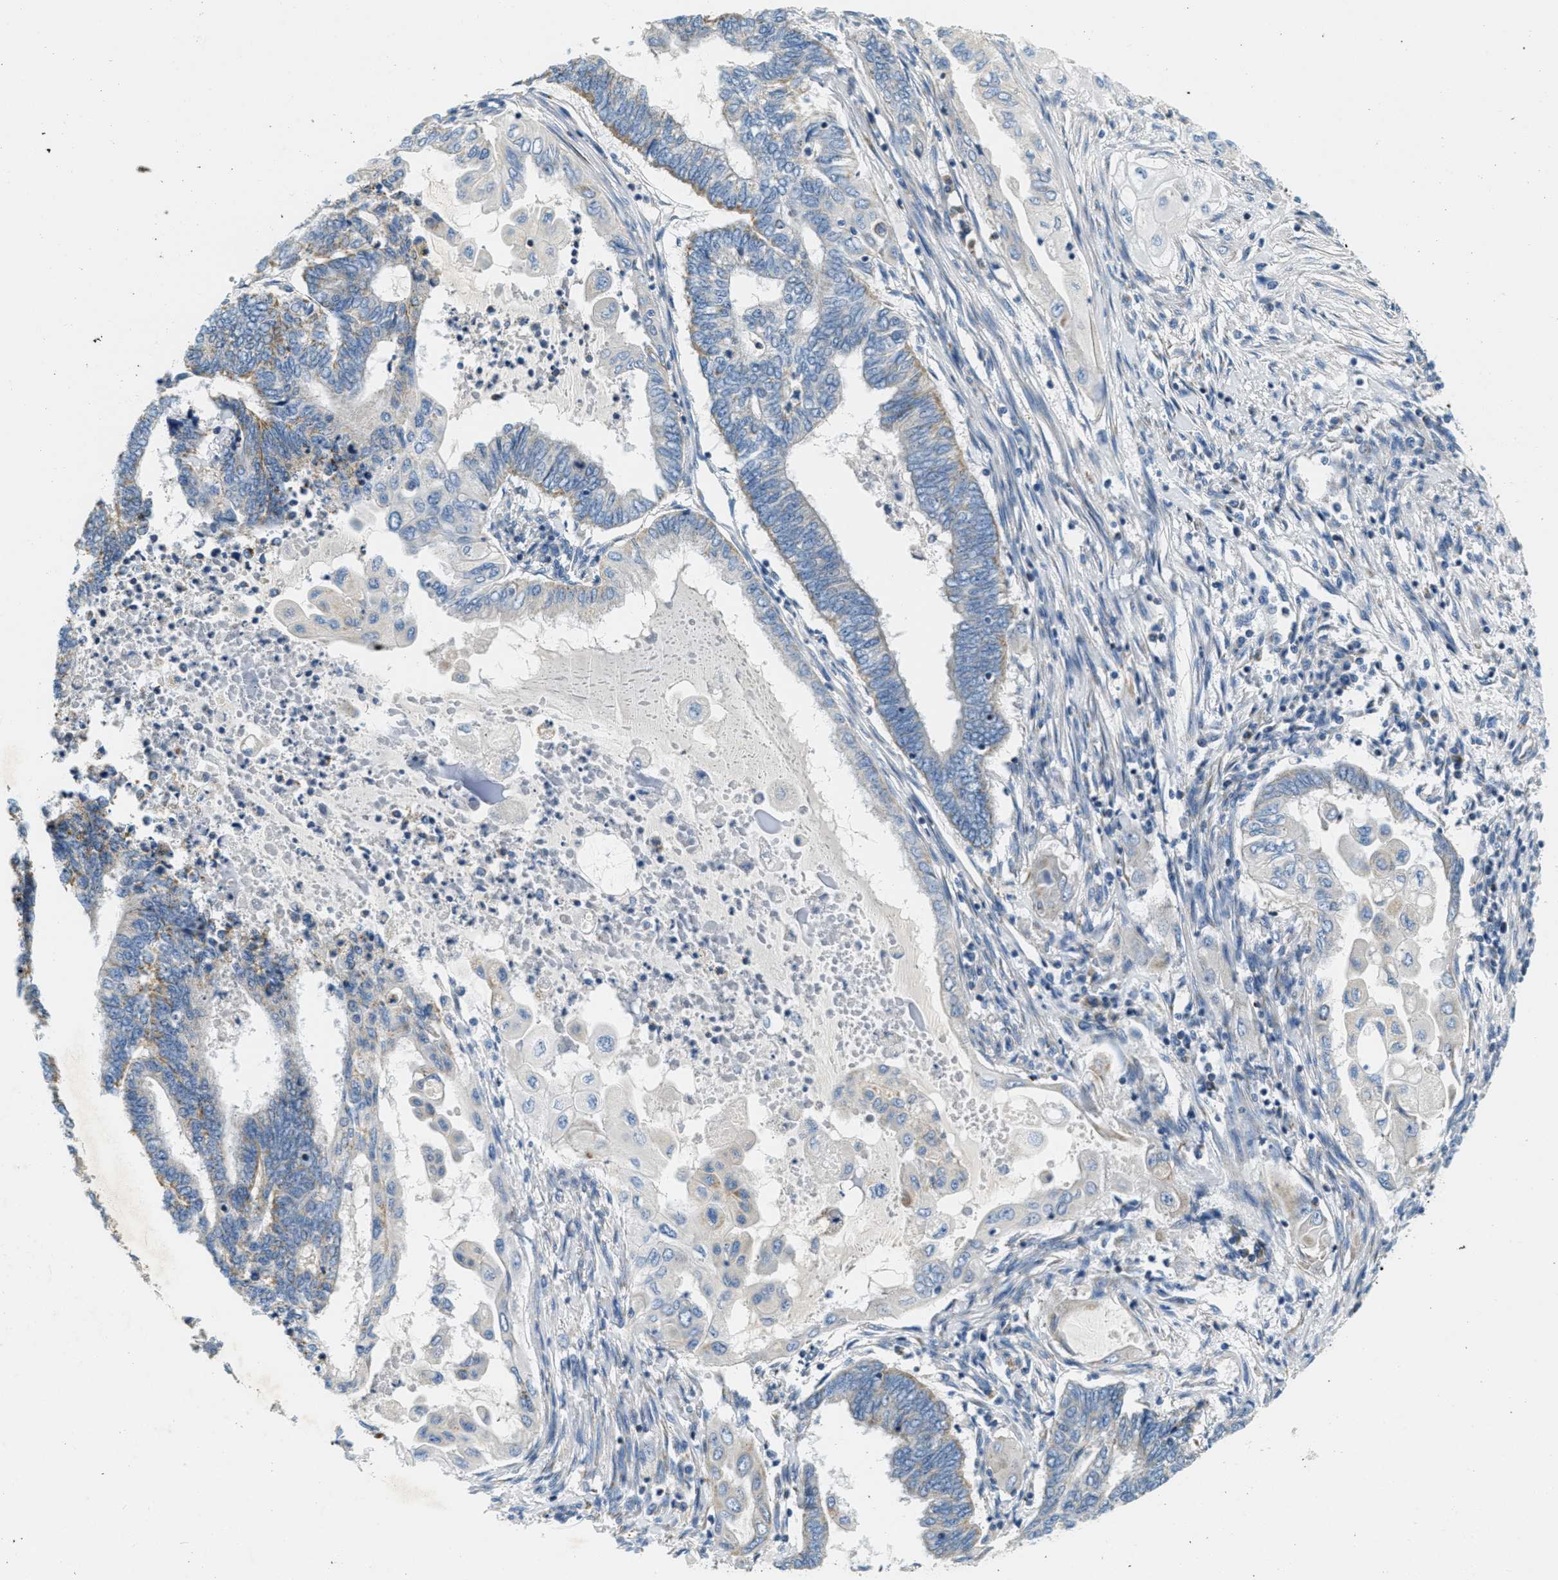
{"staining": {"intensity": "weak", "quantity": "<25%", "location": "cytoplasmic/membranous"}, "tissue": "endometrial cancer", "cell_type": "Tumor cells", "image_type": "cancer", "snomed": [{"axis": "morphology", "description": "Adenocarcinoma, NOS"}, {"axis": "topography", "description": "Uterus"}, {"axis": "topography", "description": "Endometrium"}], "caption": "DAB immunohistochemical staining of endometrial cancer reveals no significant positivity in tumor cells. (Stains: DAB (3,3'-diaminobenzidine) IHC with hematoxylin counter stain, Microscopy: brightfield microscopy at high magnification).", "gene": "CA4", "patient": {"sex": "female", "age": 70}}